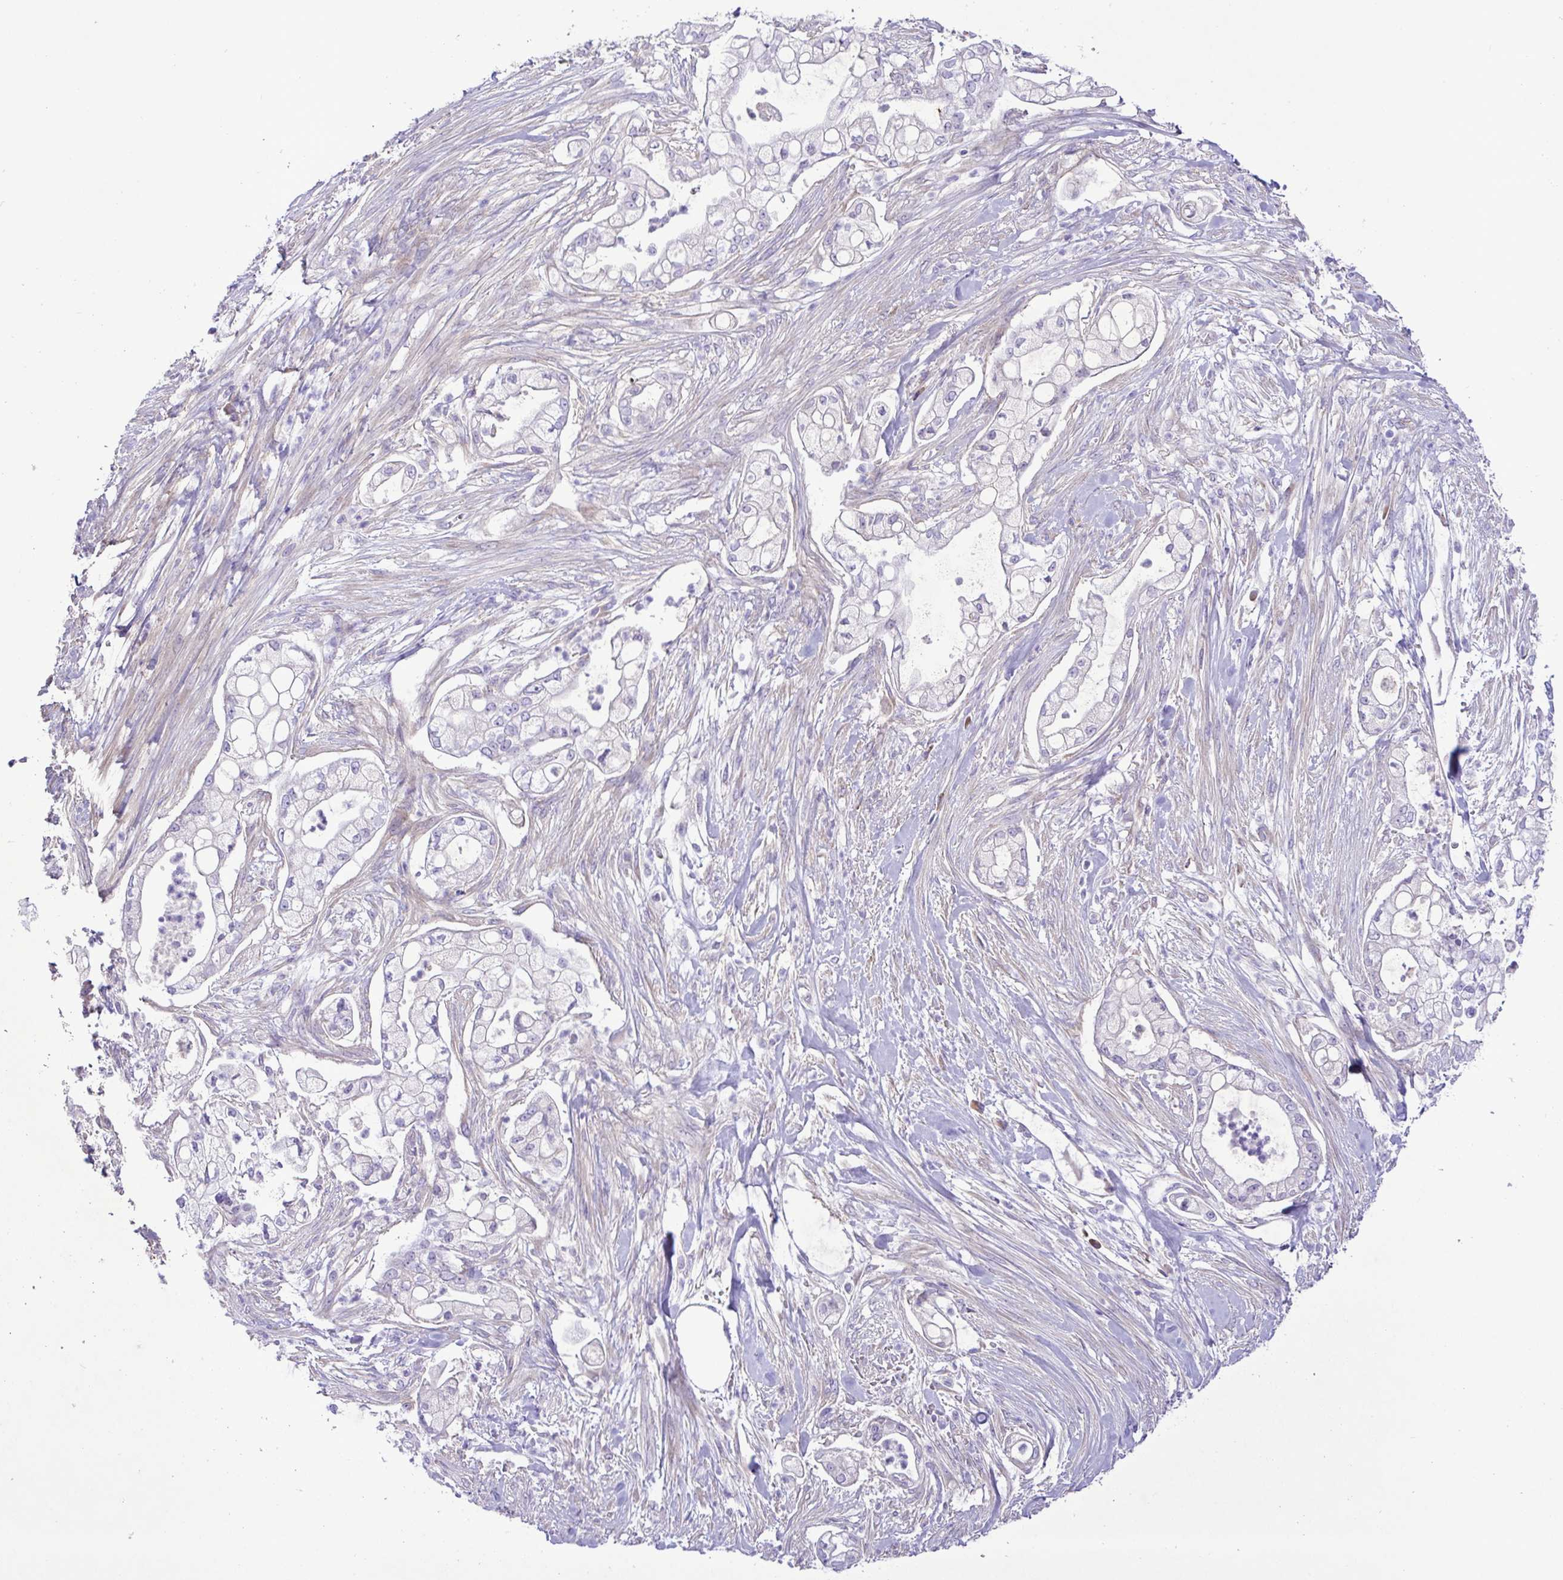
{"staining": {"intensity": "negative", "quantity": "none", "location": "none"}, "tissue": "pancreatic cancer", "cell_type": "Tumor cells", "image_type": "cancer", "snomed": [{"axis": "morphology", "description": "Adenocarcinoma, NOS"}, {"axis": "topography", "description": "Pancreas"}], "caption": "Immunohistochemistry histopathology image of neoplastic tissue: pancreatic cancer stained with DAB (3,3'-diaminobenzidine) demonstrates no significant protein staining in tumor cells.", "gene": "FAM86B1", "patient": {"sex": "female", "age": 69}}